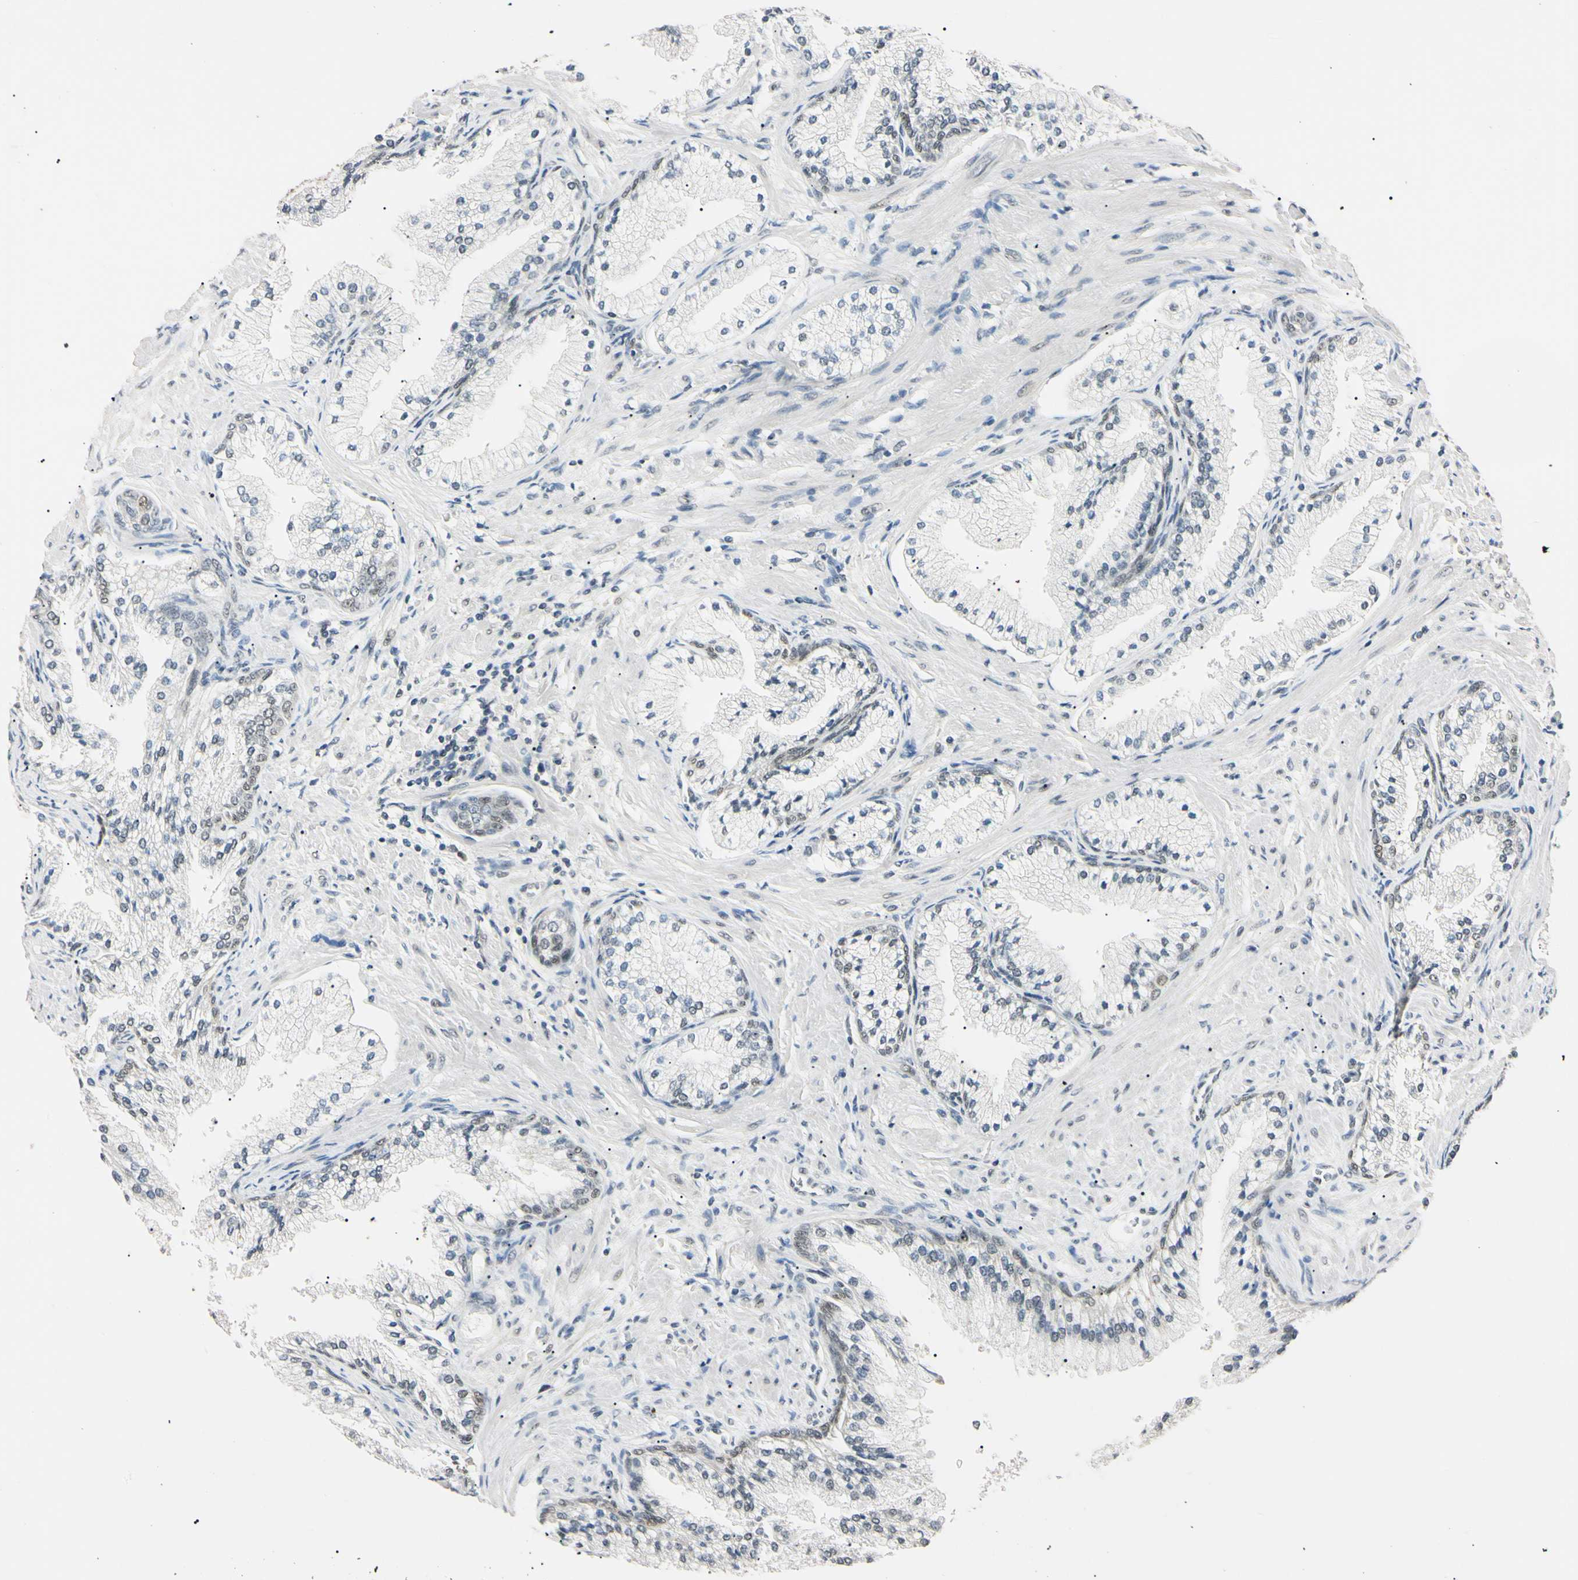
{"staining": {"intensity": "moderate", "quantity": "<25%", "location": "nuclear"}, "tissue": "prostate cancer", "cell_type": "Tumor cells", "image_type": "cancer", "snomed": [{"axis": "morphology", "description": "Adenocarcinoma, High grade"}, {"axis": "topography", "description": "Prostate"}], "caption": "Brown immunohistochemical staining in prostate cancer (adenocarcinoma (high-grade)) demonstrates moderate nuclear expression in approximately <25% of tumor cells.", "gene": "SMARCA5", "patient": {"sex": "male", "age": 58}}